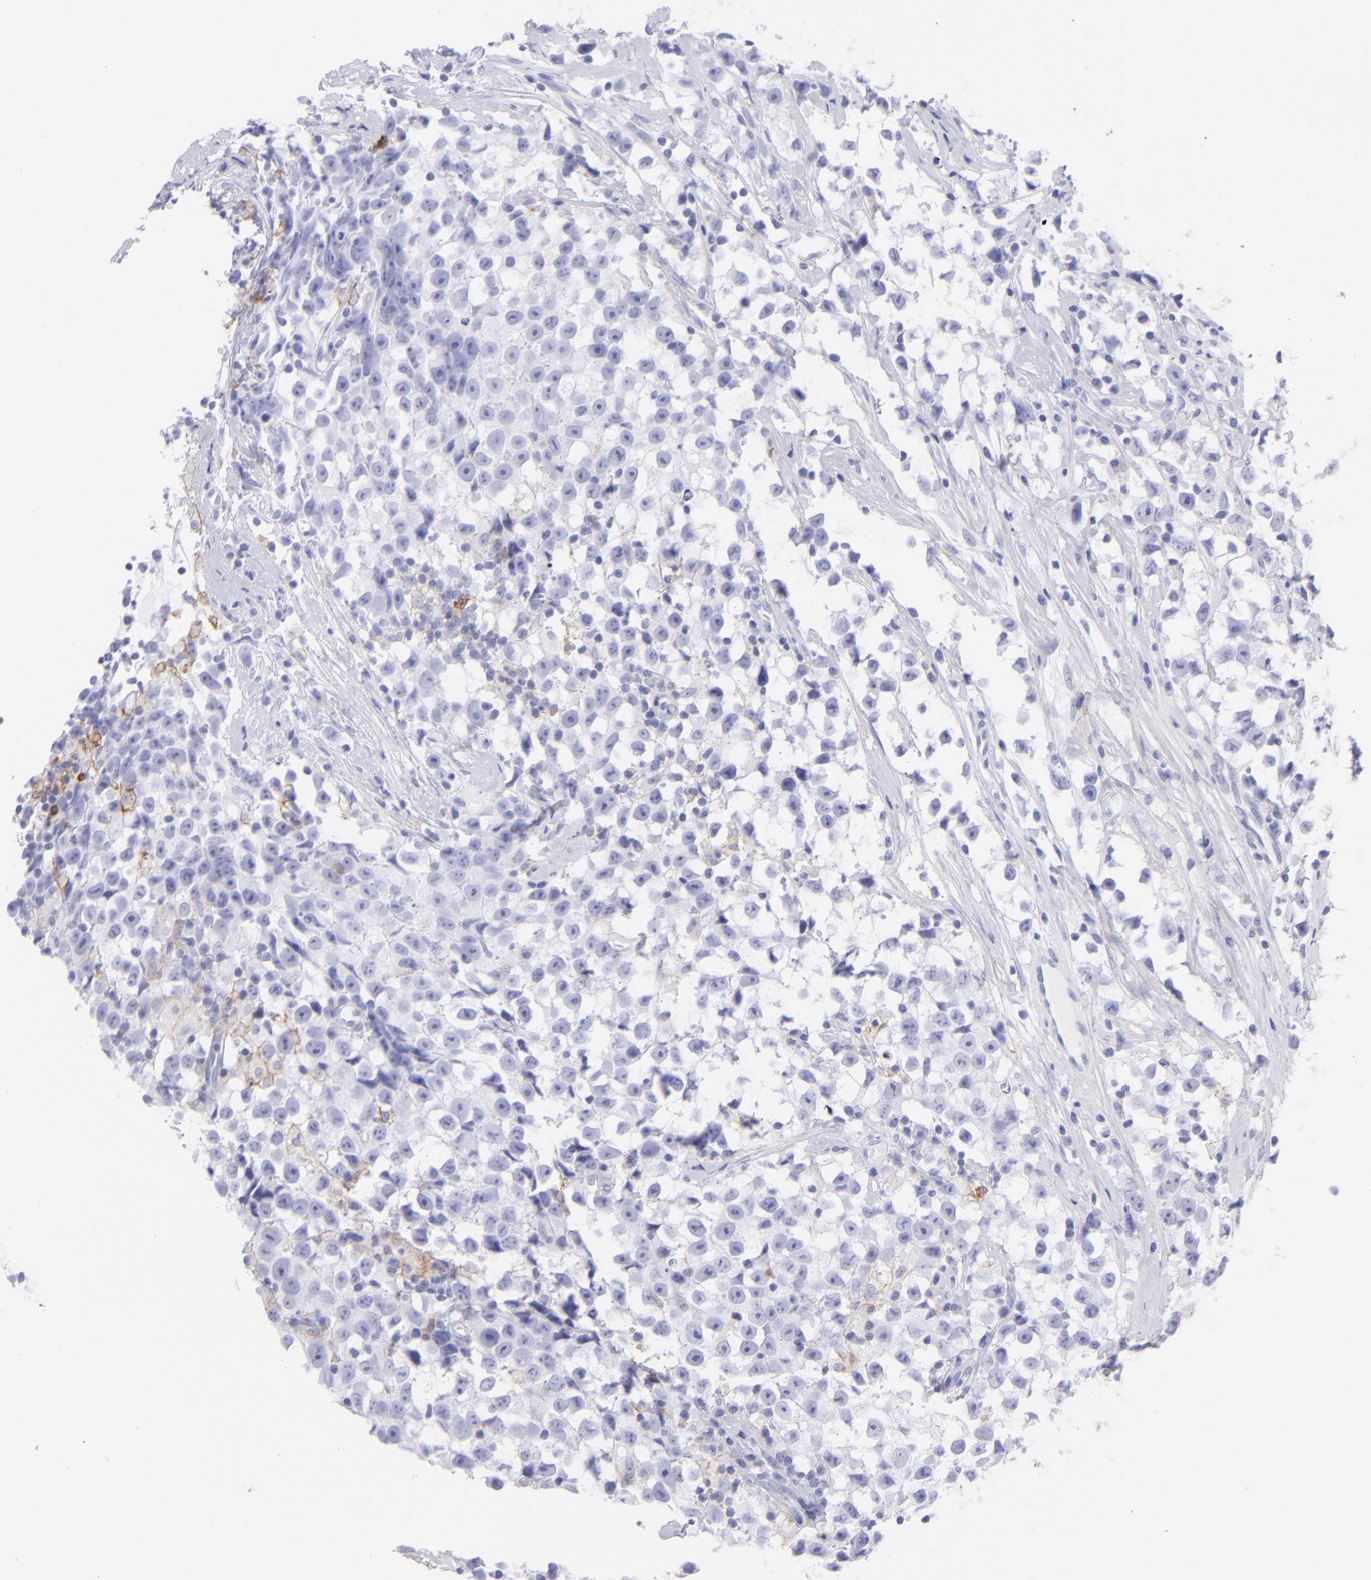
{"staining": {"intensity": "negative", "quantity": "none", "location": "none"}, "tissue": "testis cancer", "cell_type": "Tumor cells", "image_type": "cancer", "snomed": [{"axis": "morphology", "description": "Seminoma, NOS"}, {"axis": "topography", "description": "Testis"}], "caption": "A photomicrograph of testis cancer (seminoma) stained for a protein exhibits no brown staining in tumor cells. (Brightfield microscopy of DAB (3,3'-diaminobenzidine) immunohistochemistry (IHC) at high magnification).", "gene": "CD72", "patient": {"sex": "male", "age": 35}}